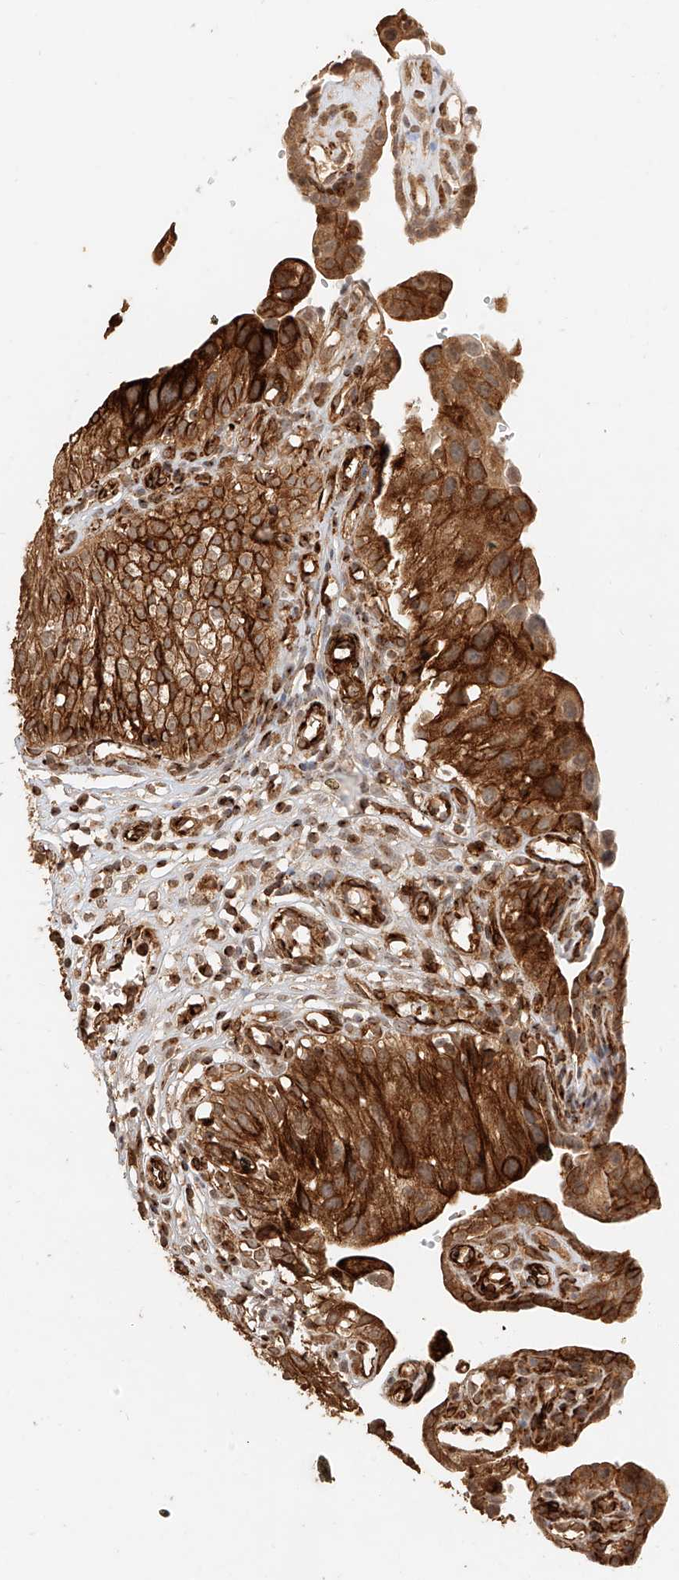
{"staining": {"intensity": "strong", "quantity": ">75%", "location": "cytoplasmic/membranous"}, "tissue": "urinary bladder", "cell_type": "Urothelial cells", "image_type": "normal", "snomed": [{"axis": "morphology", "description": "Normal tissue, NOS"}, {"axis": "topography", "description": "Urinary bladder"}], "caption": "This histopathology image exhibits immunohistochemistry (IHC) staining of normal urinary bladder, with high strong cytoplasmic/membranous positivity in about >75% of urothelial cells.", "gene": "NAP1L1", "patient": {"sex": "male", "age": 51}}